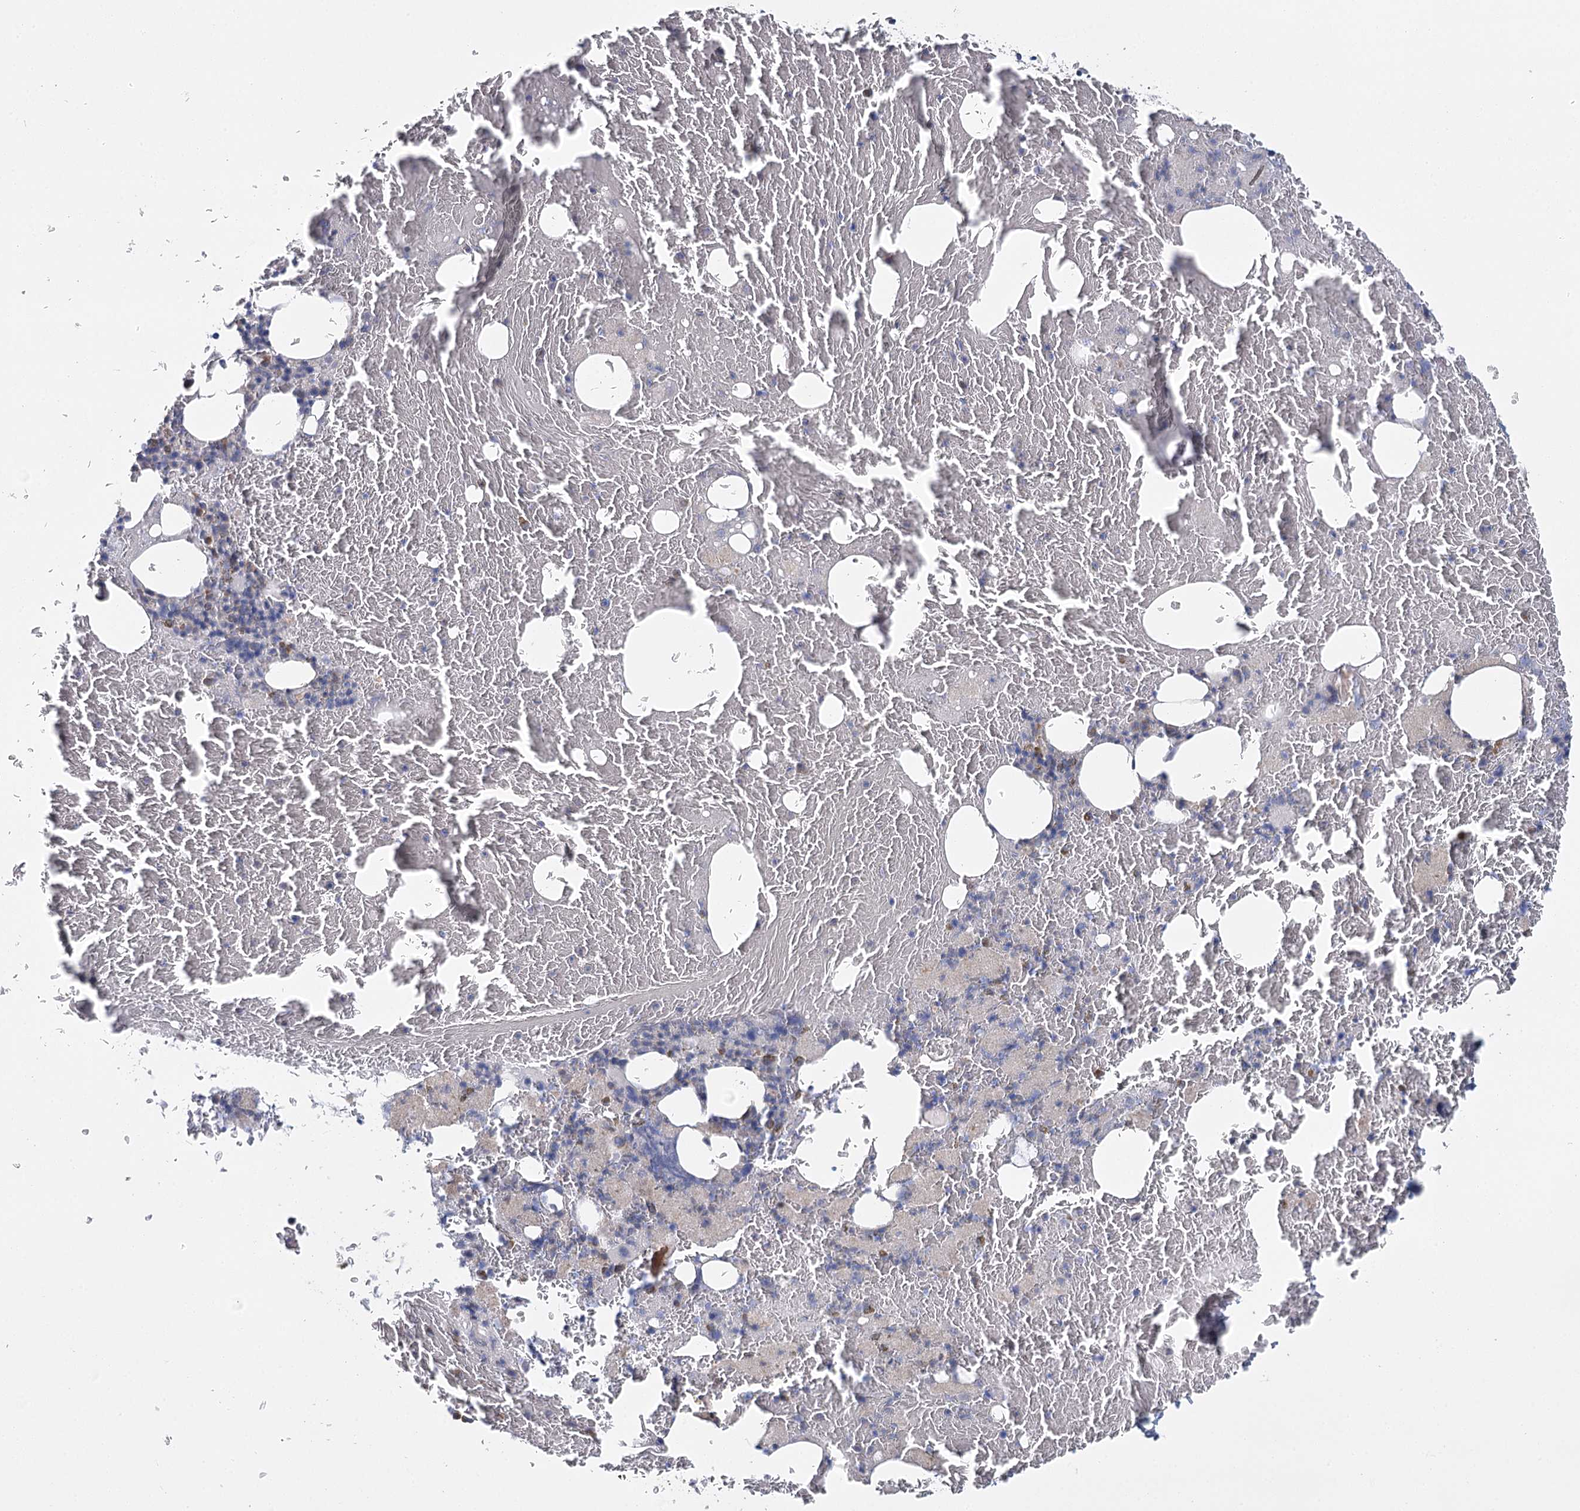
{"staining": {"intensity": "moderate", "quantity": "<25%", "location": "cytoplasmic/membranous"}, "tissue": "bone marrow", "cell_type": "Hematopoietic cells", "image_type": "normal", "snomed": [{"axis": "morphology", "description": "Normal tissue, NOS"}, {"axis": "topography", "description": "Bone marrow"}], "caption": "Immunohistochemical staining of unremarkable bone marrow shows moderate cytoplasmic/membranous protein staining in about <25% of hematopoietic cells.", "gene": "ACOX2", "patient": {"sex": "male", "age": 79}}